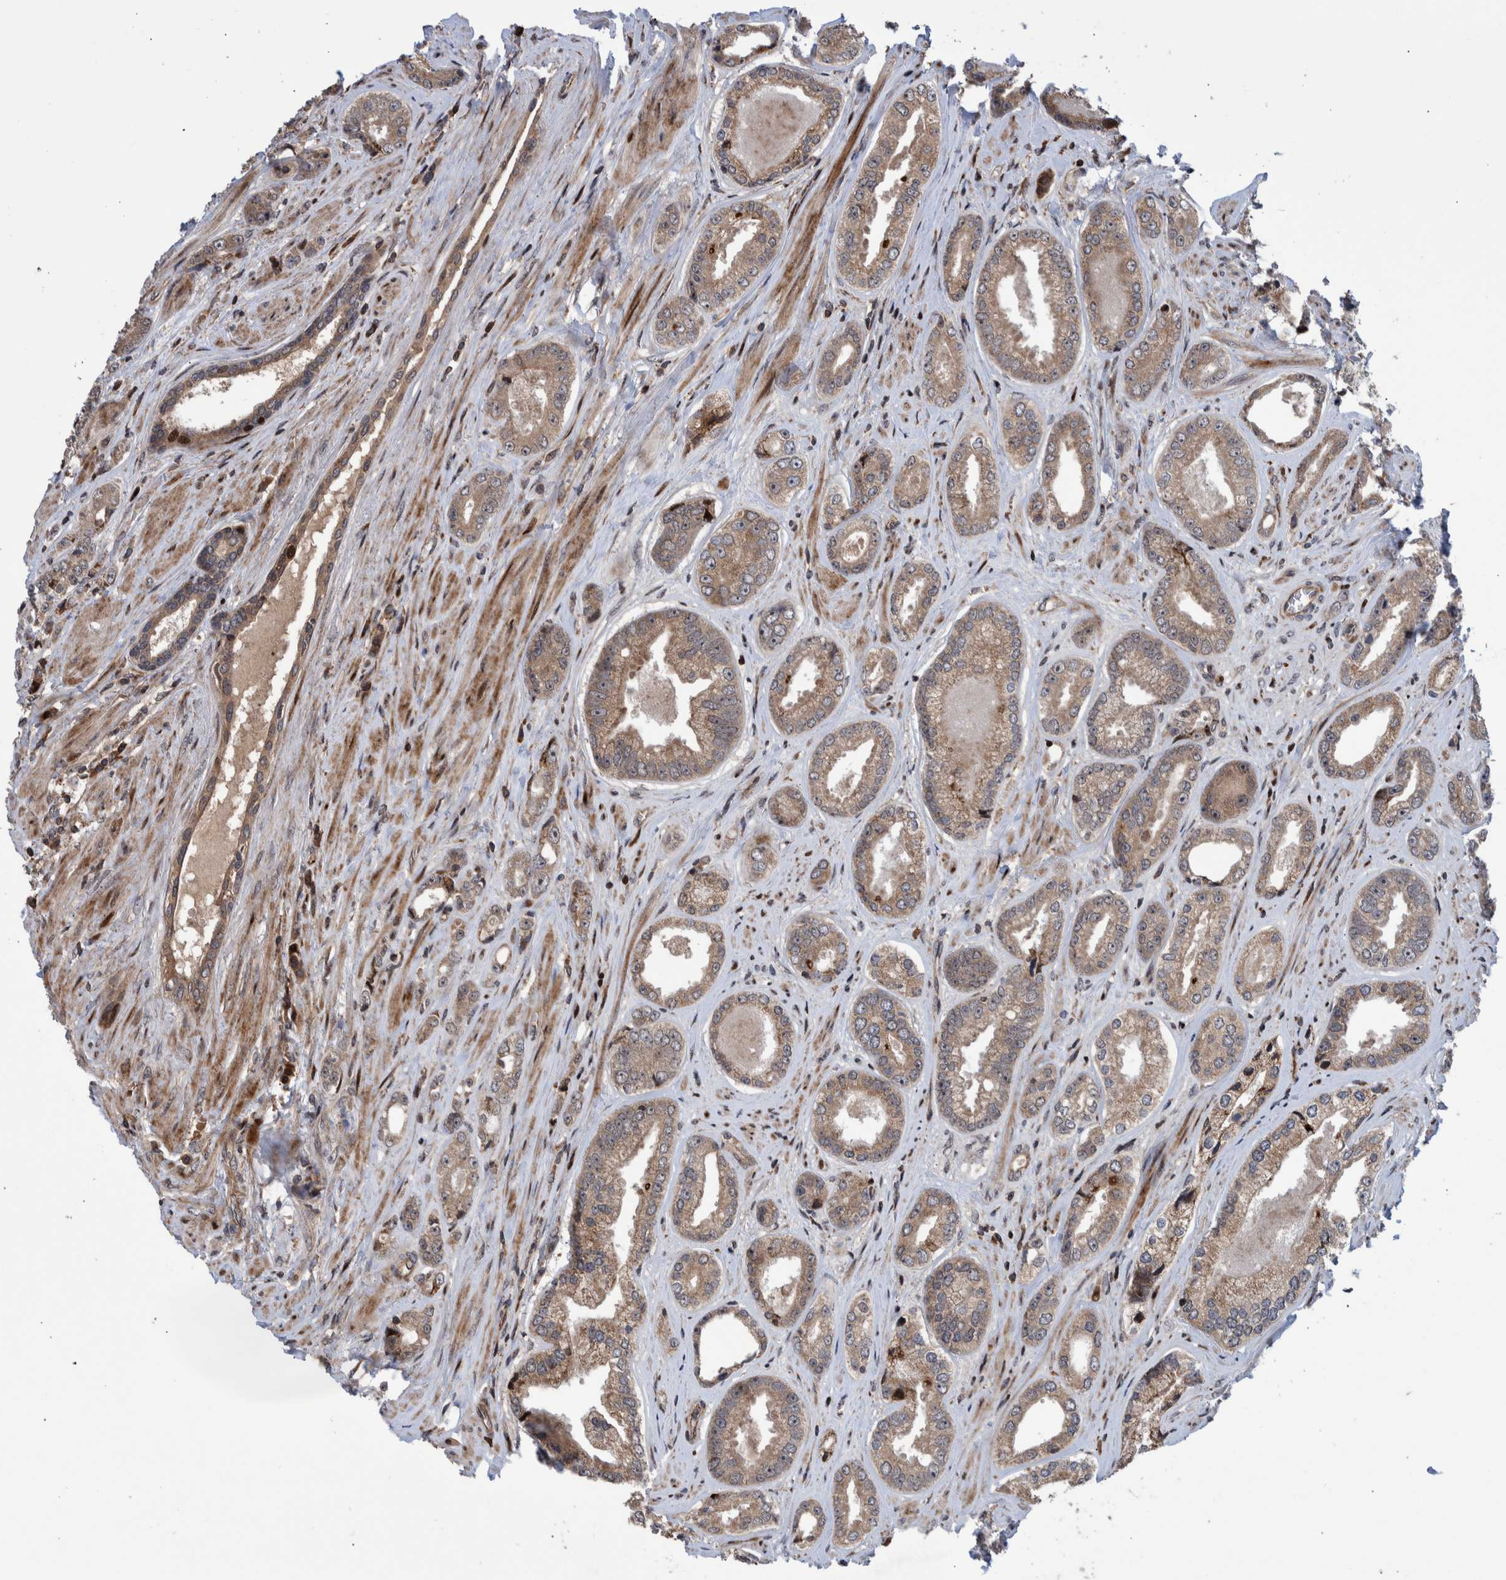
{"staining": {"intensity": "weak", "quantity": ">75%", "location": "cytoplasmic/membranous"}, "tissue": "prostate cancer", "cell_type": "Tumor cells", "image_type": "cancer", "snomed": [{"axis": "morphology", "description": "Adenocarcinoma, High grade"}, {"axis": "topography", "description": "Prostate"}], "caption": "Protein staining of prostate cancer (adenocarcinoma (high-grade)) tissue displays weak cytoplasmic/membranous positivity in about >75% of tumor cells.", "gene": "SHISA6", "patient": {"sex": "male", "age": 61}}